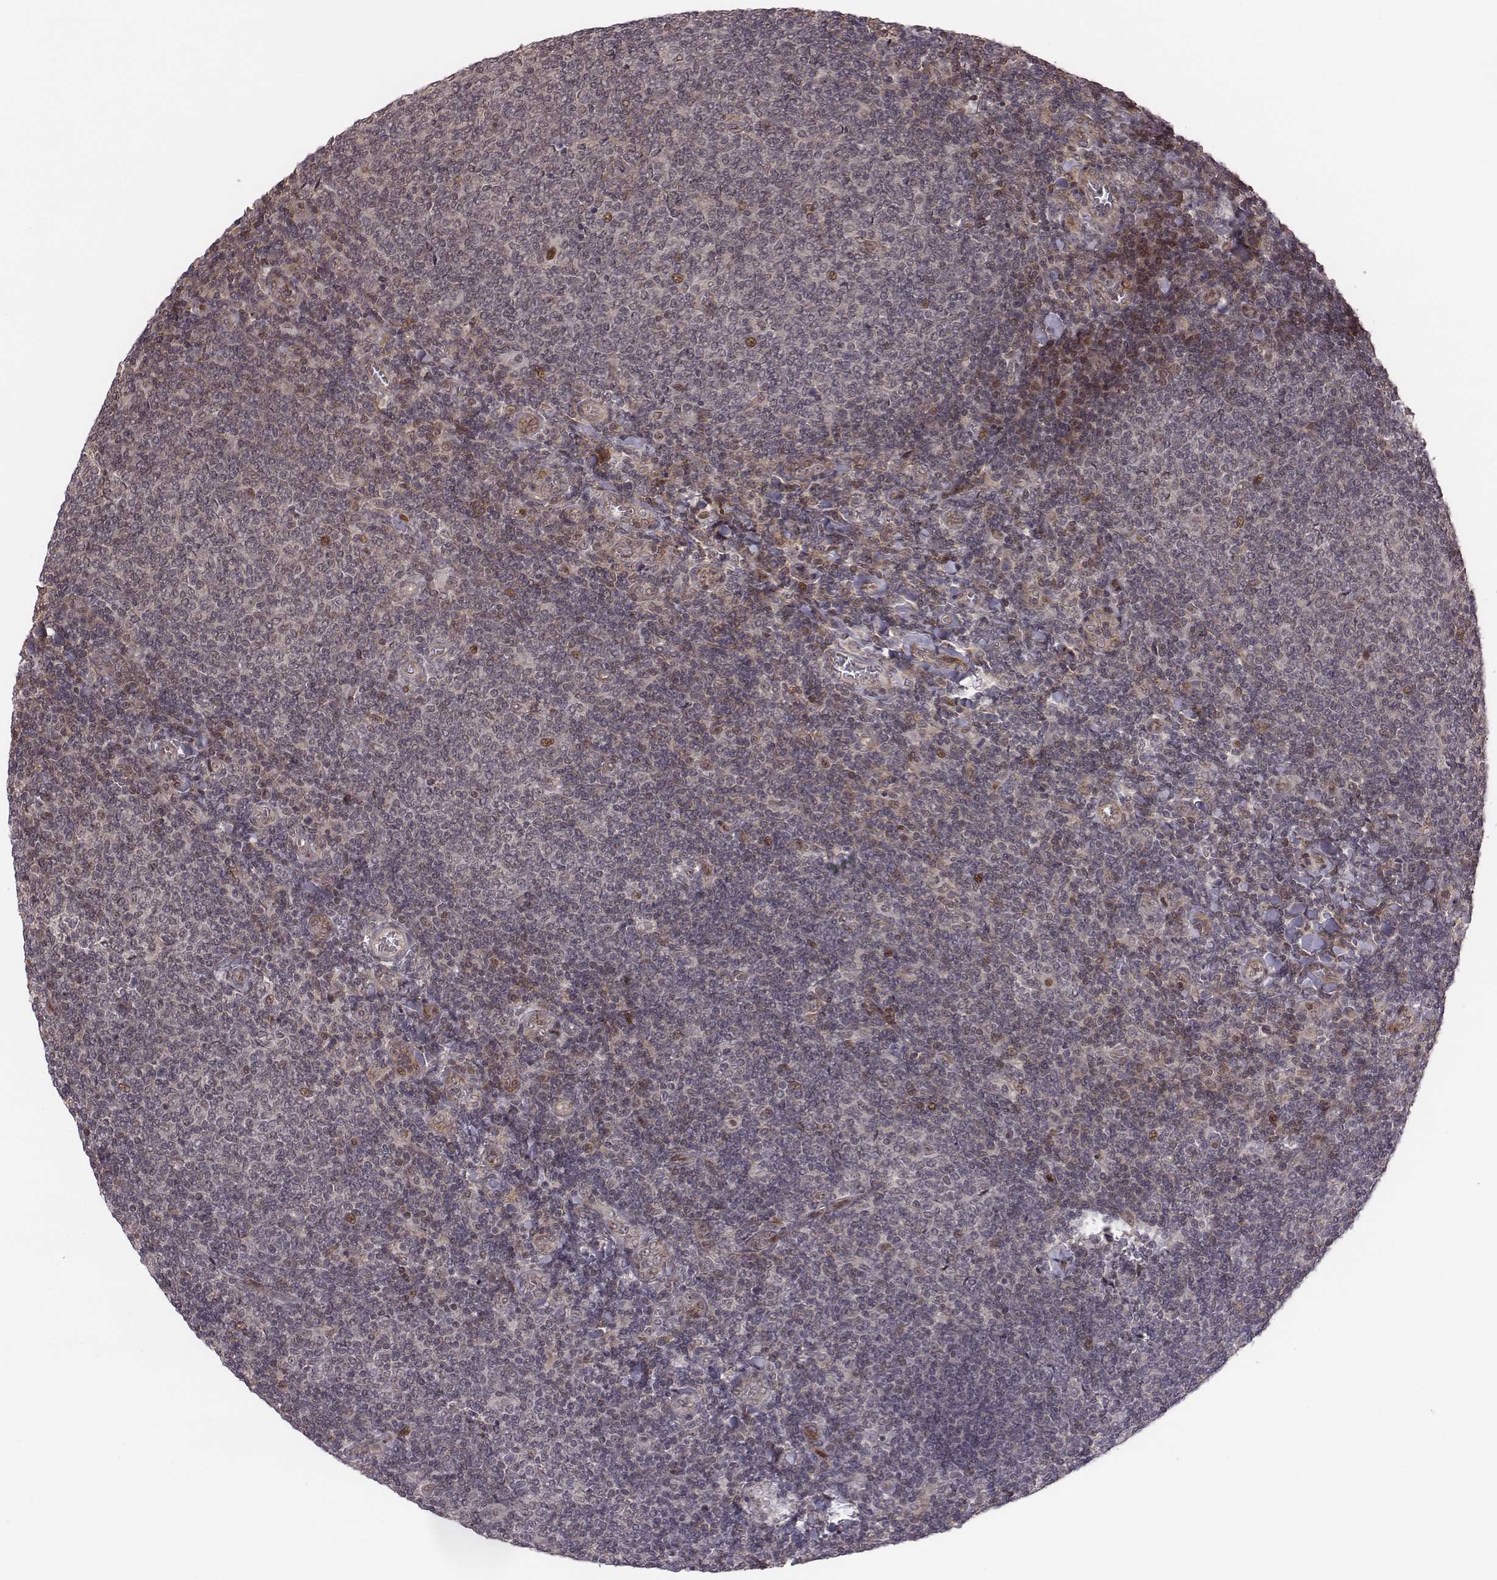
{"staining": {"intensity": "negative", "quantity": "none", "location": "none"}, "tissue": "lymphoma", "cell_type": "Tumor cells", "image_type": "cancer", "snomed": [{"axis": "morphology", "description": "Malignant lymphoma, non-Hodgkin's type, Low grade"}, {"axis": "topography", "description": "Lymph node"}], "caption": "The micrograph exhibits no staining of tumor cells in malignant lymphoma, non-Hodgkin's type (low-grade).", "gene": "RPL3", "patient": {"sex": "male", "age": 52}}